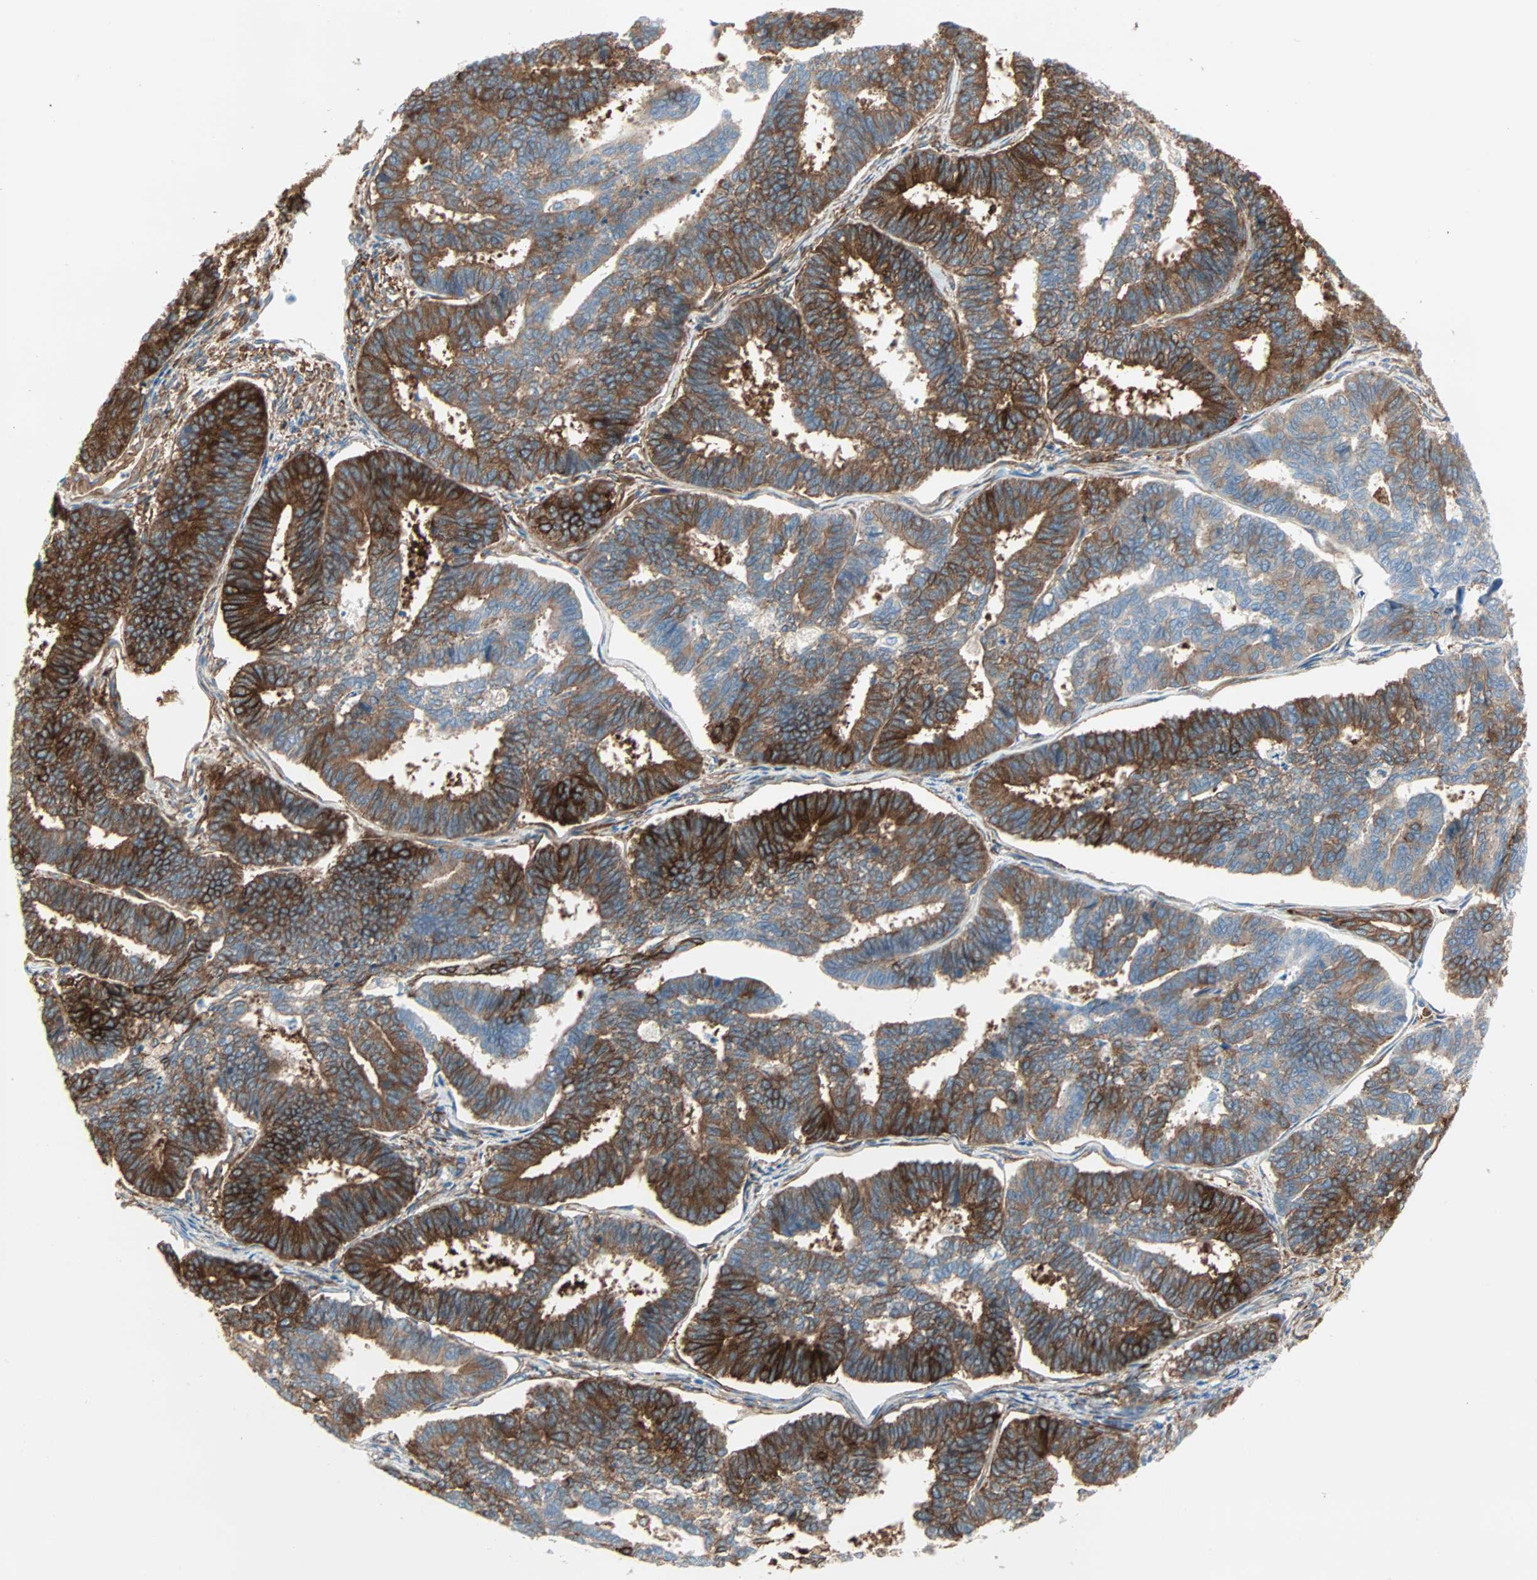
{"staining": {"intensity": "strong", "quantity": ">75%", "location": "cytoplasmic/membranous"}, "tissue": "endometrial cancer", "cell_type": "Tumor cells", "image_type": "cancer", "snomed": [{"axis": "morphology", "description": "Adenocarcinoma, NOS"}, {"axis": "topography", "description": "Endometrium"}], "caption": "Endometrial cancer (adenocarcinoma) stained with immunohistochemistry reveals strong cytoplasmic/membranous expression in about >75% of tumor cells.", "gene": "EPB41L2", "patient": {"sex": "female", "age": 70}}